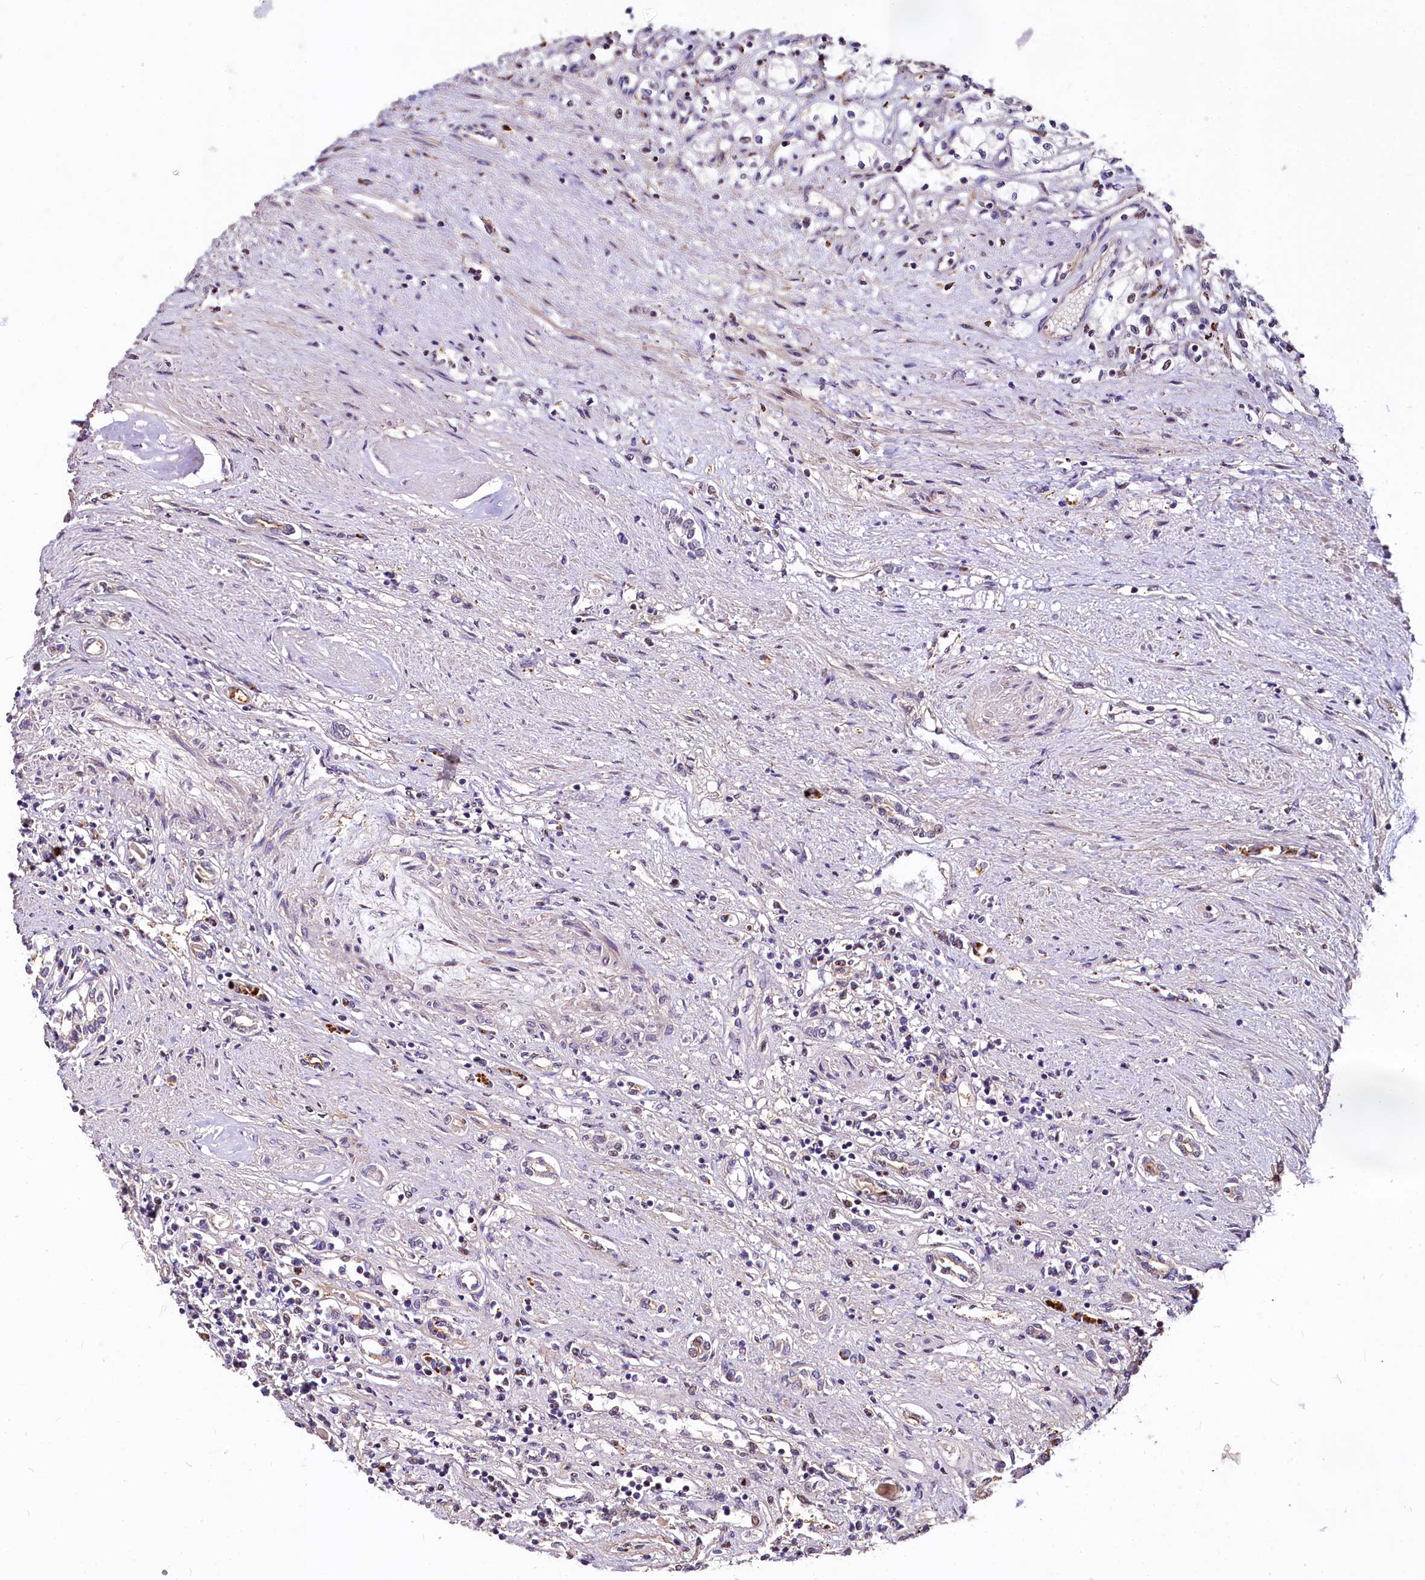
{"staining": {"intensity": "negative", "quantity": "none", "location": "none"}, "tissue": "renal cancer", "cell_type": "Tumor cells", "image_type": "cancer", "snomed": [{"axis": "morphology", "description": "Adenocarcinoma, NOS"}, {"axis": "topography", "description": "Kidney"}], "caption": "An immunohistochemistry (IHC) photomicrograph of renal cancer (adenocarcinoma) is shown. There is no staining in tumor cells of renal cancer (adenocarcinoma).", "gene": "ATG101", "patient": {"sex": "male", "age": 59}}